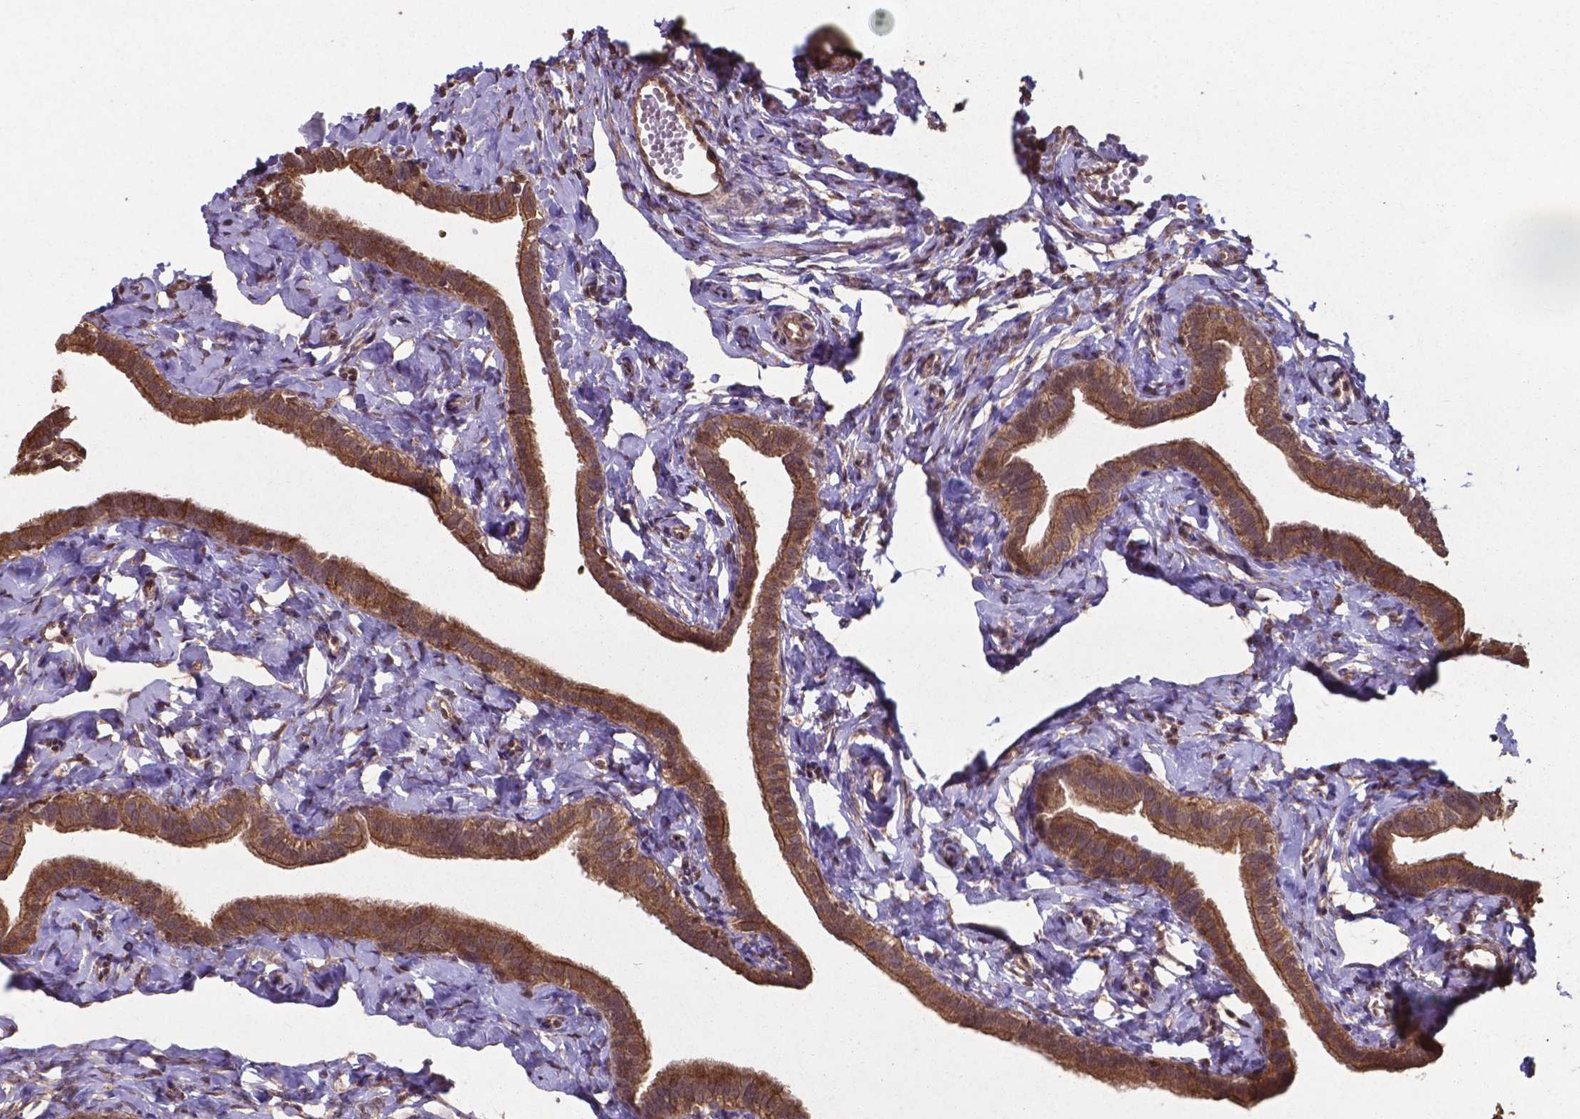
{"staining": {"intensity": "moderate", "quantity": ">75%", "location": "cytoplasmic/membranous,nuclear"}, "tissue": "fallopian tube", "cell_type": "Glandular cells", "image_type": "normal", "snomed": [{"axis": "morphology", "description": "Normal tissue, NOS"}, {"axis": "topography", "description": "Fallopian tube"}], "caption": "Immunohistochemistry histopathology image of unremarkable fallopian tube stained for a protein (brown), which shows medium levels of moderate cytoplasmic/membranous,nuclear positivity in approximately >75% of glandular cells.", "gene": "CHP2", "patient": {"sex": "female", "age": 41}}